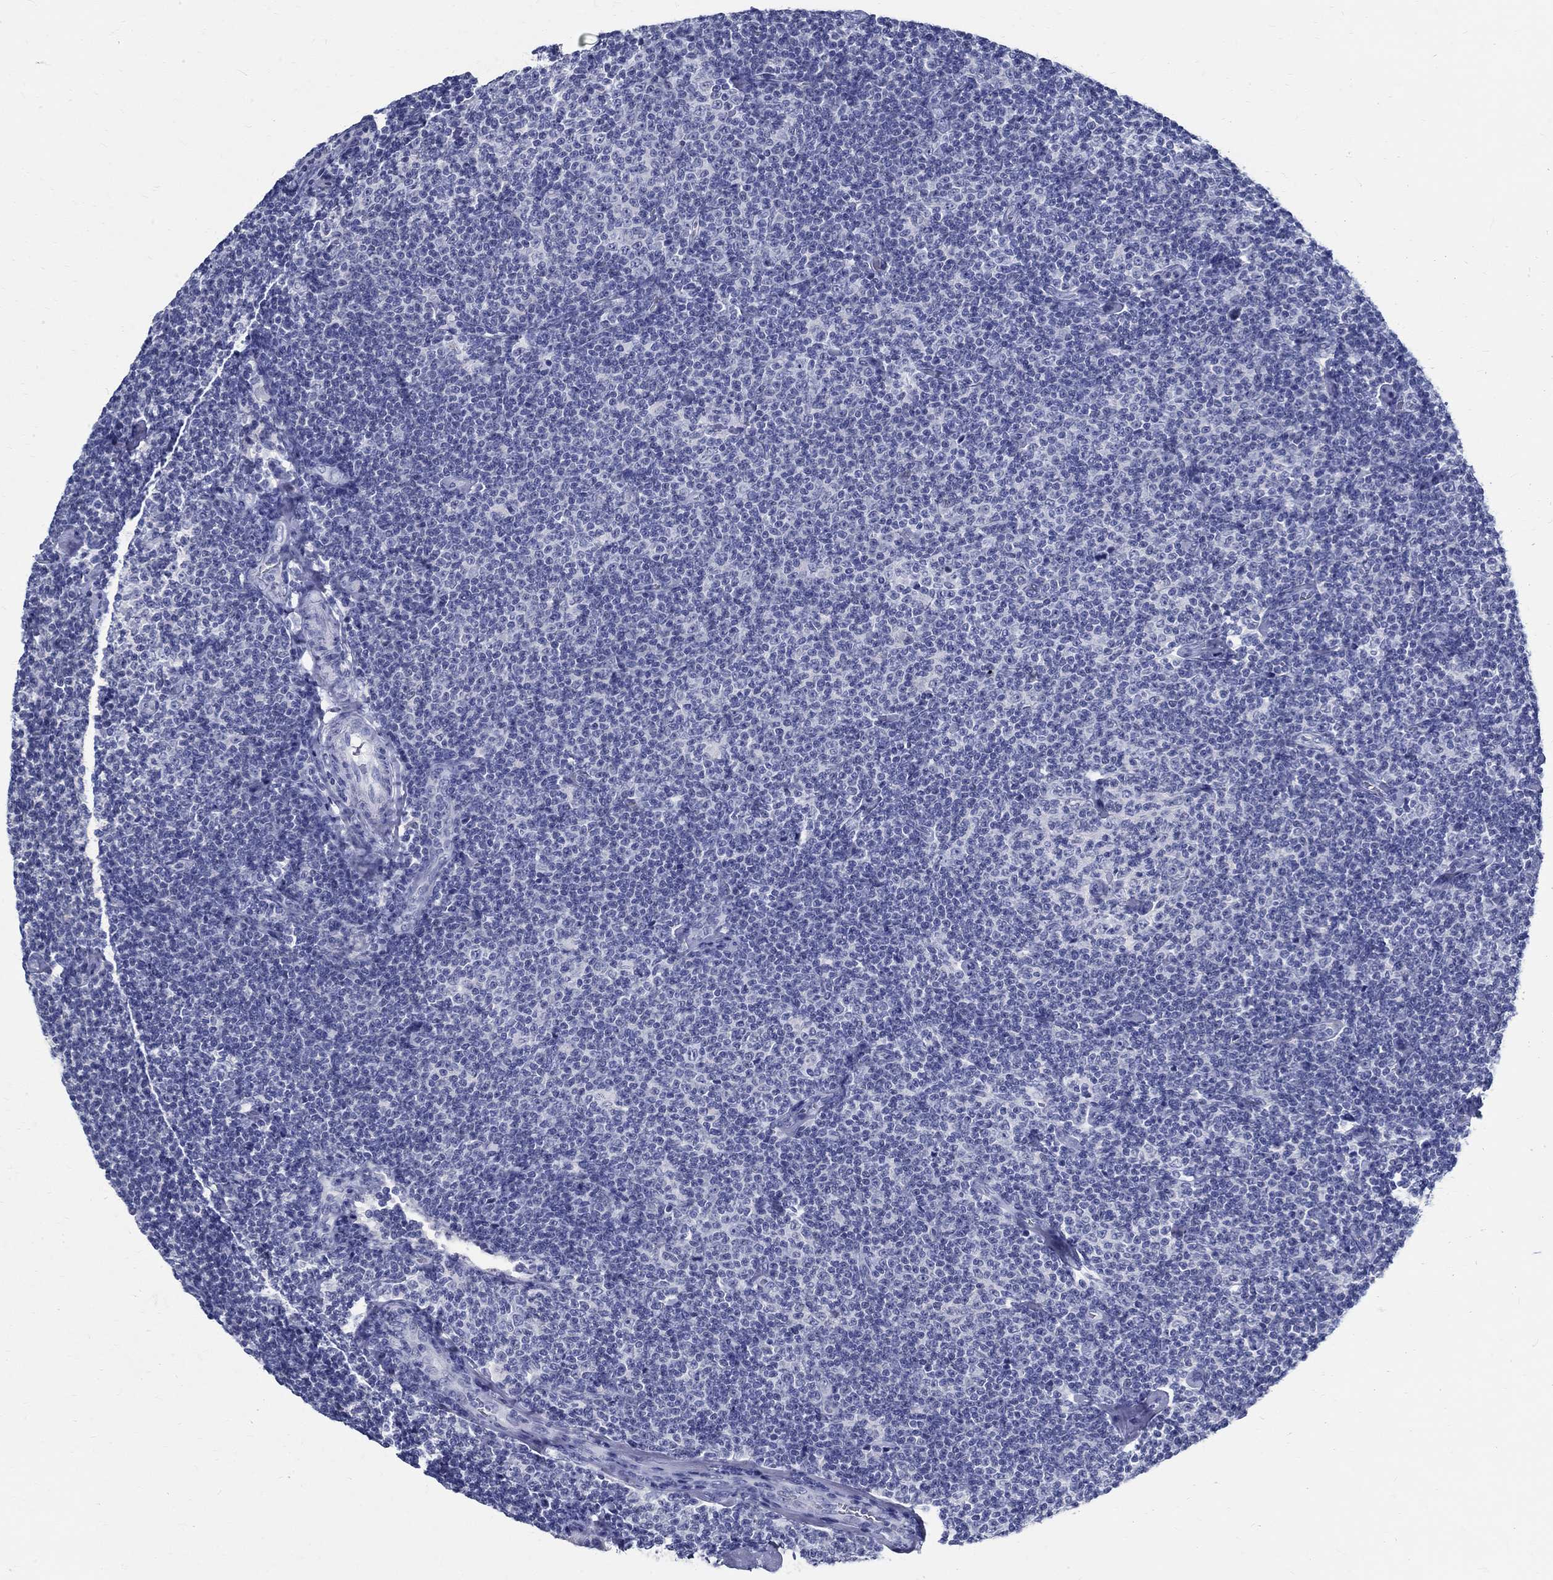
{"staining": {"intensity": "negative", "quantity": "none", "location": "none"}, "tissue": "lymphoma", "cell_type": "Tumor cells", "image_type": "cancer", "snomed": [{"axis": "morphology", "description": "Malignant lymphoma, non-Hodgkin's type, Low grade"}, {"axis": "topography", "description": "Lymph node"}], "caption": "High magnification brightfield microscopy of malignant lymphoma, non-Hodgkin's type (low-grade) stained with DAB (brown) and counterstained with hematoxylin (blue): tumor cells show no significant expression.", "gene": "BSPRY", "patient": {"sex": "male", "age": 81}}